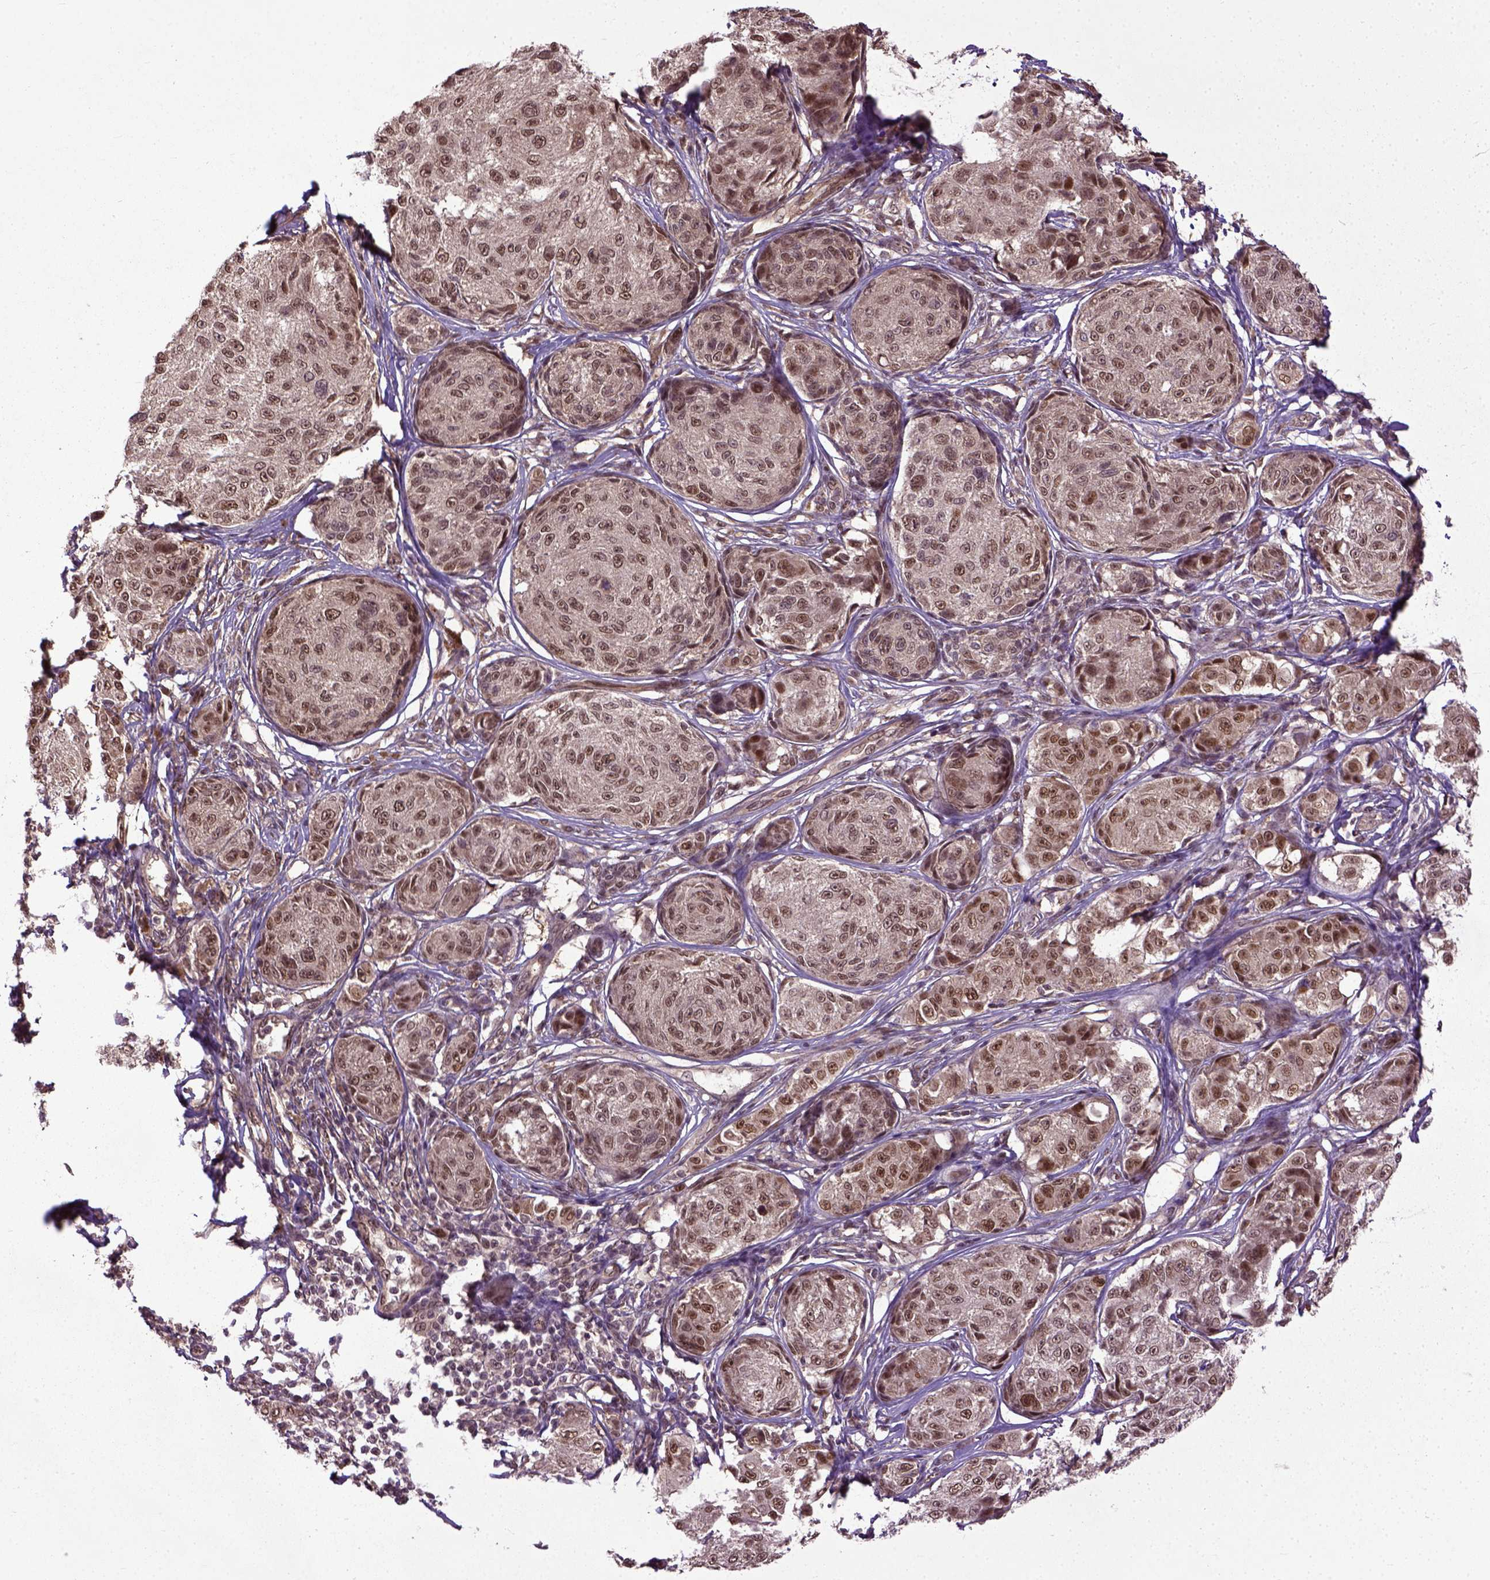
{"staining": {"intensity": "moderate", "quantity": ">75%", "location": "cytoplasmic/membranous,nuclear"}, "tissue": "melanoma", "cell_type": "Tumor cells", "image_type": "cancer", "snomed": [{"axis": "morphology", "description": "Malignant melanoma, NOS"}, {"axis": "topography", "description": "Skin"}], "caption": "Approximately >75% of tumor cells in human melanoma show moderate cytoplasmic/membranous and nuclear protein staining as visualized by brown immunohistochemical staining.", "gene": "UBA3", "patient": {"sex": "male", "age": 61}}